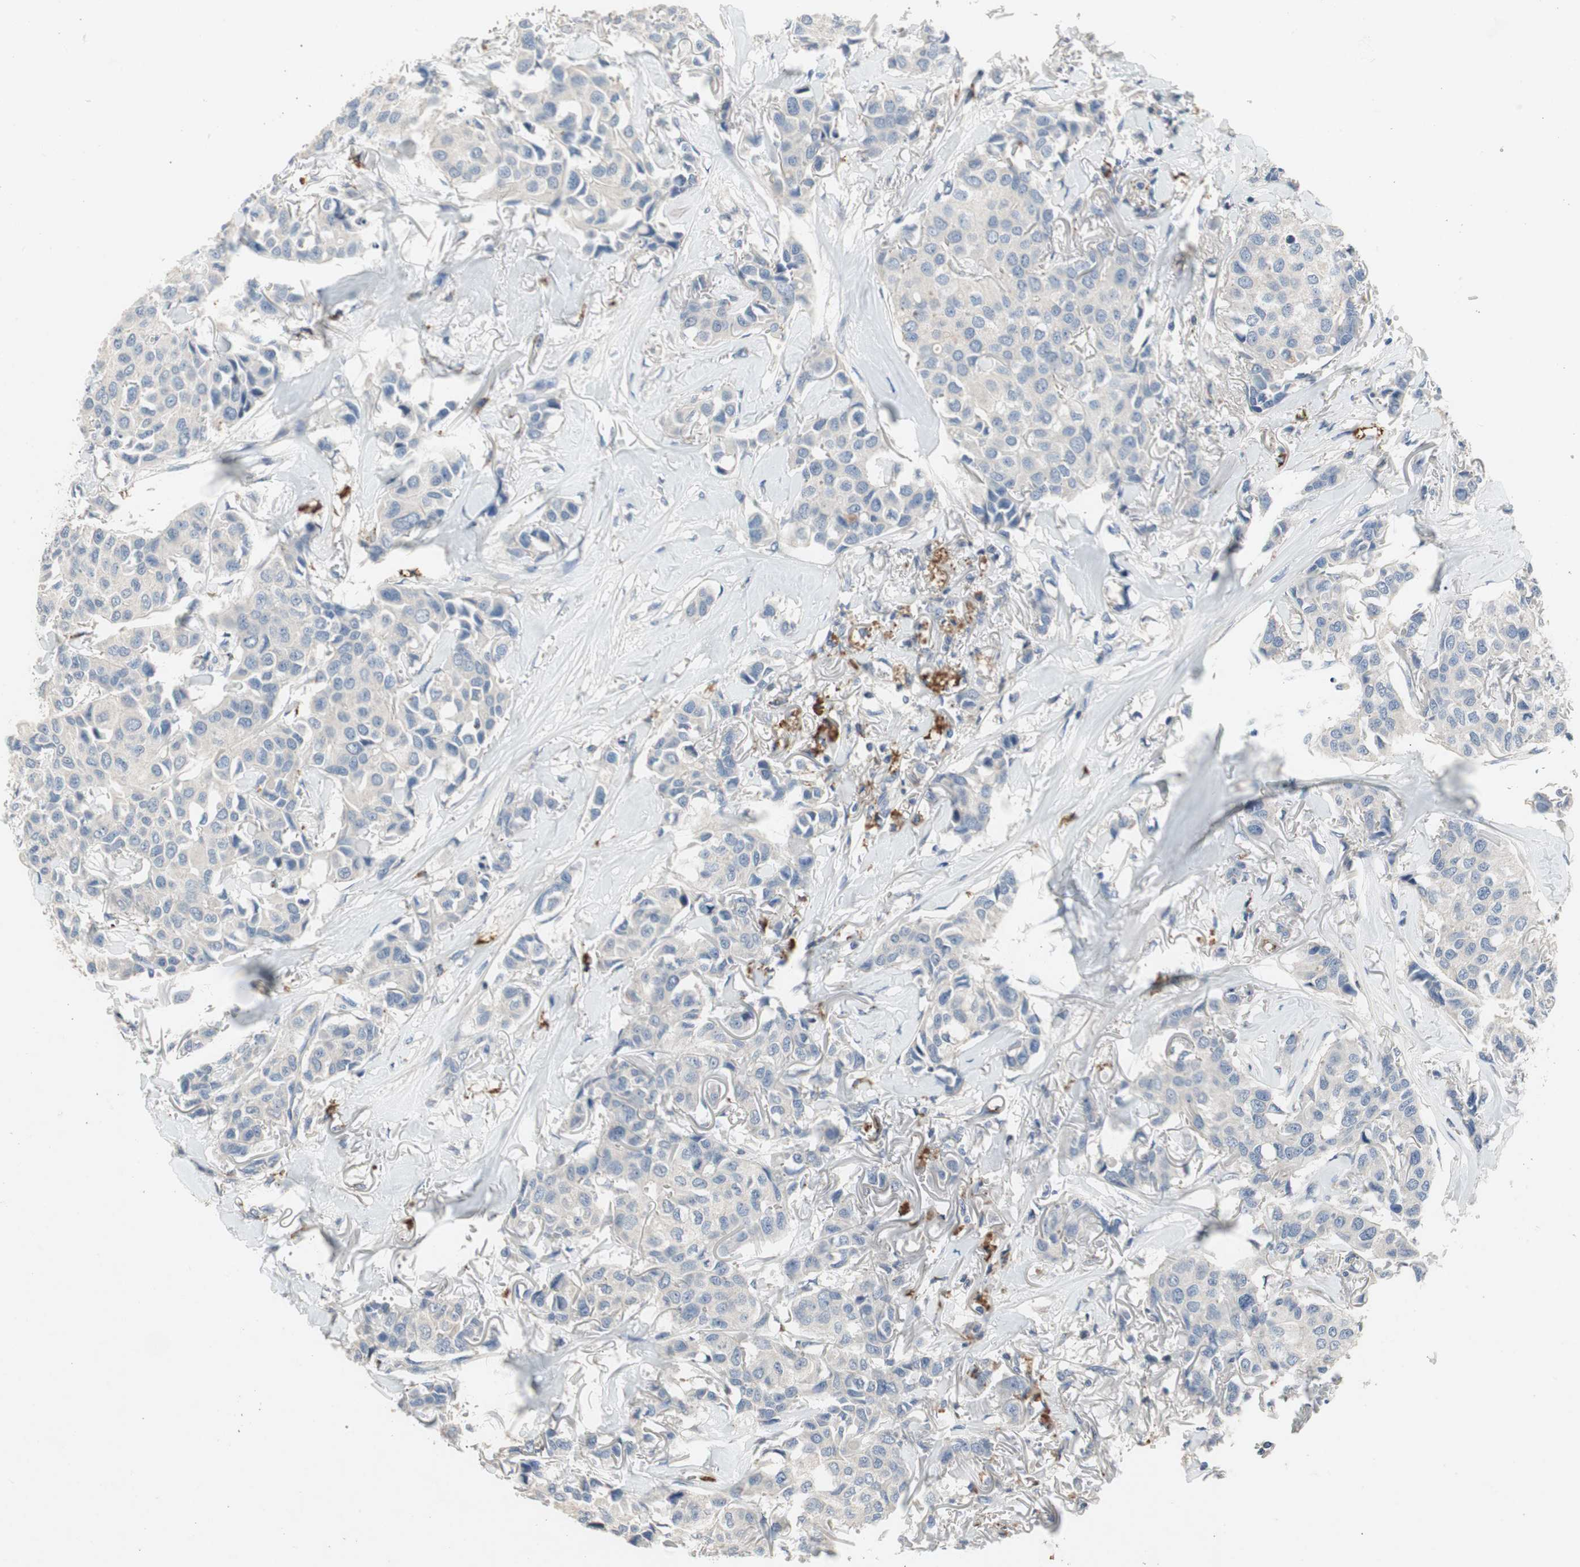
{"staining": {"intensity": "negative", "quantity": "none", "location": "none"}, "tissue": "breast cancer", "cell_type": "Tumor cells", "image_type": "cancer", "snomed": [{"axis": "morphology", "description": "Duct carcinoma"}, {"axis": "topography", "description": "Breast"}], "caption": "The photomicrograph exhibits no significant expression in tumor cells of infiltrating ductal carcinoma (breast).", "gene": "ALPL", "patient": {"sex": "female", "age": 80}}